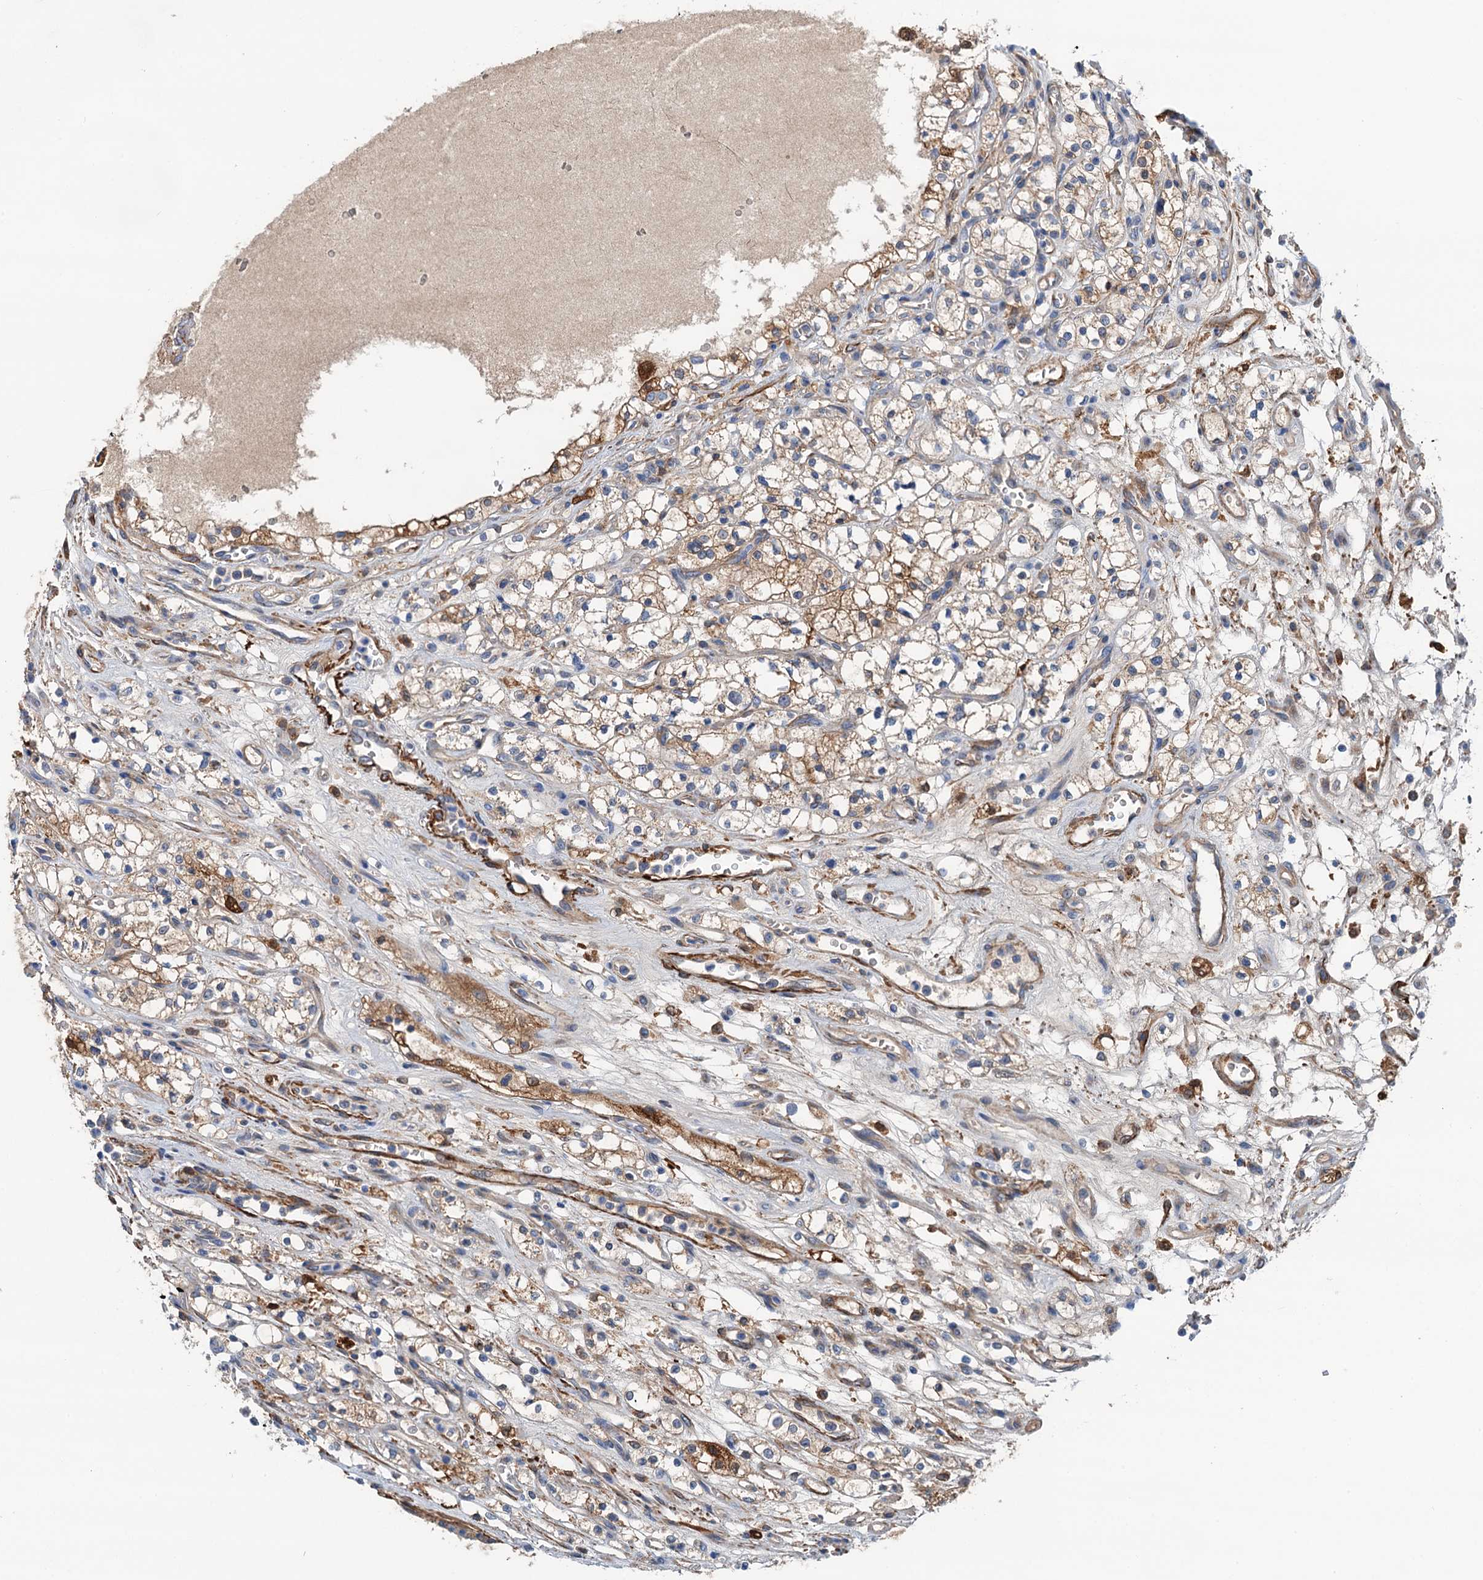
{"staining": {"intensity": "moderate", "quantity": "<25%", "location": "cytoplasmic/membranous"}, "tissue": "renal cancer", "cell_type": "Tumor cells", "image_type": "cancer", "snomed": [{"axis": "morphology", "description": "Adenocarcinoma, NOS"}, {"axis": "topography", "description": "Kidney"}], "caption": "Immunohistochemical staining of renal cancer (adenocarcinoma) displays low levels of moderate cytoplasmic/membranous protein positivity in about <25% of tumor cells.", "gene": "CSTPP1", "patient": {"sex": "female", "age": 69}}